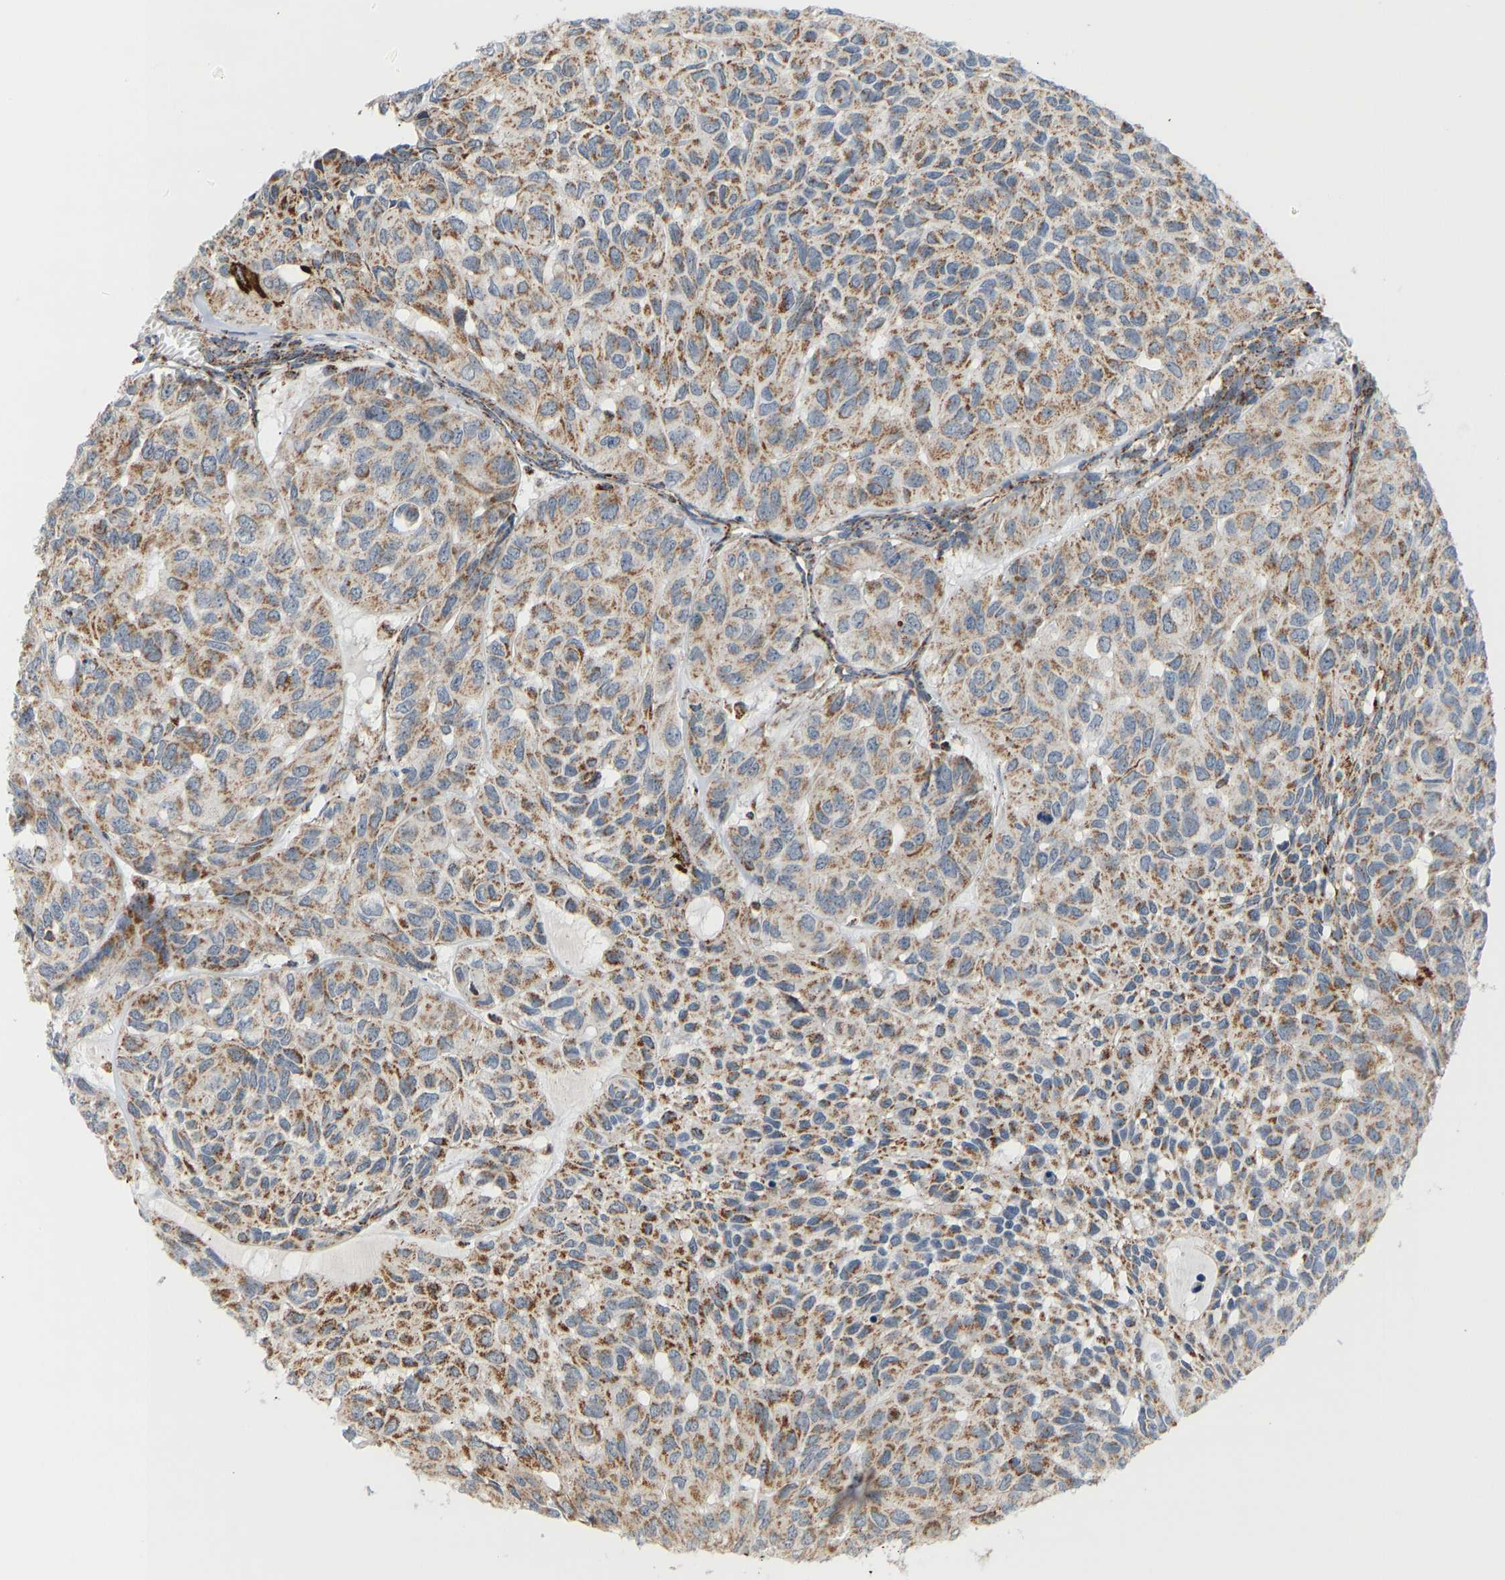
{"staining": {"intensity": "moderate", "quantity": ">75%", "location": "cytoplasmic/membranous"}, "tissue": "head and neck cancer", "cell_type": "Tumor cells", "image_type": "cancer", "snomed": [{"axis": "morphology", "description": "Adenocarcinoma, NOS"}, {"axis": "topography", "description": "Salivary gland, NOS"}, {"axis": "topography", "description": "Head-Neck"}], "caption": "Tumor cells display moderate cytoplasmic/membranous staining in approximately >75% of cells in head and neck cancer. The staining was performed using DAB (3,3'-diaminobenzidine) to visualize the protein expression in brown, while the nuclei were stained in blue with hematoxylin (Magnification: 20x).", "gene": "GPSM2", "patient": {"sex": "female", "age": 76}}